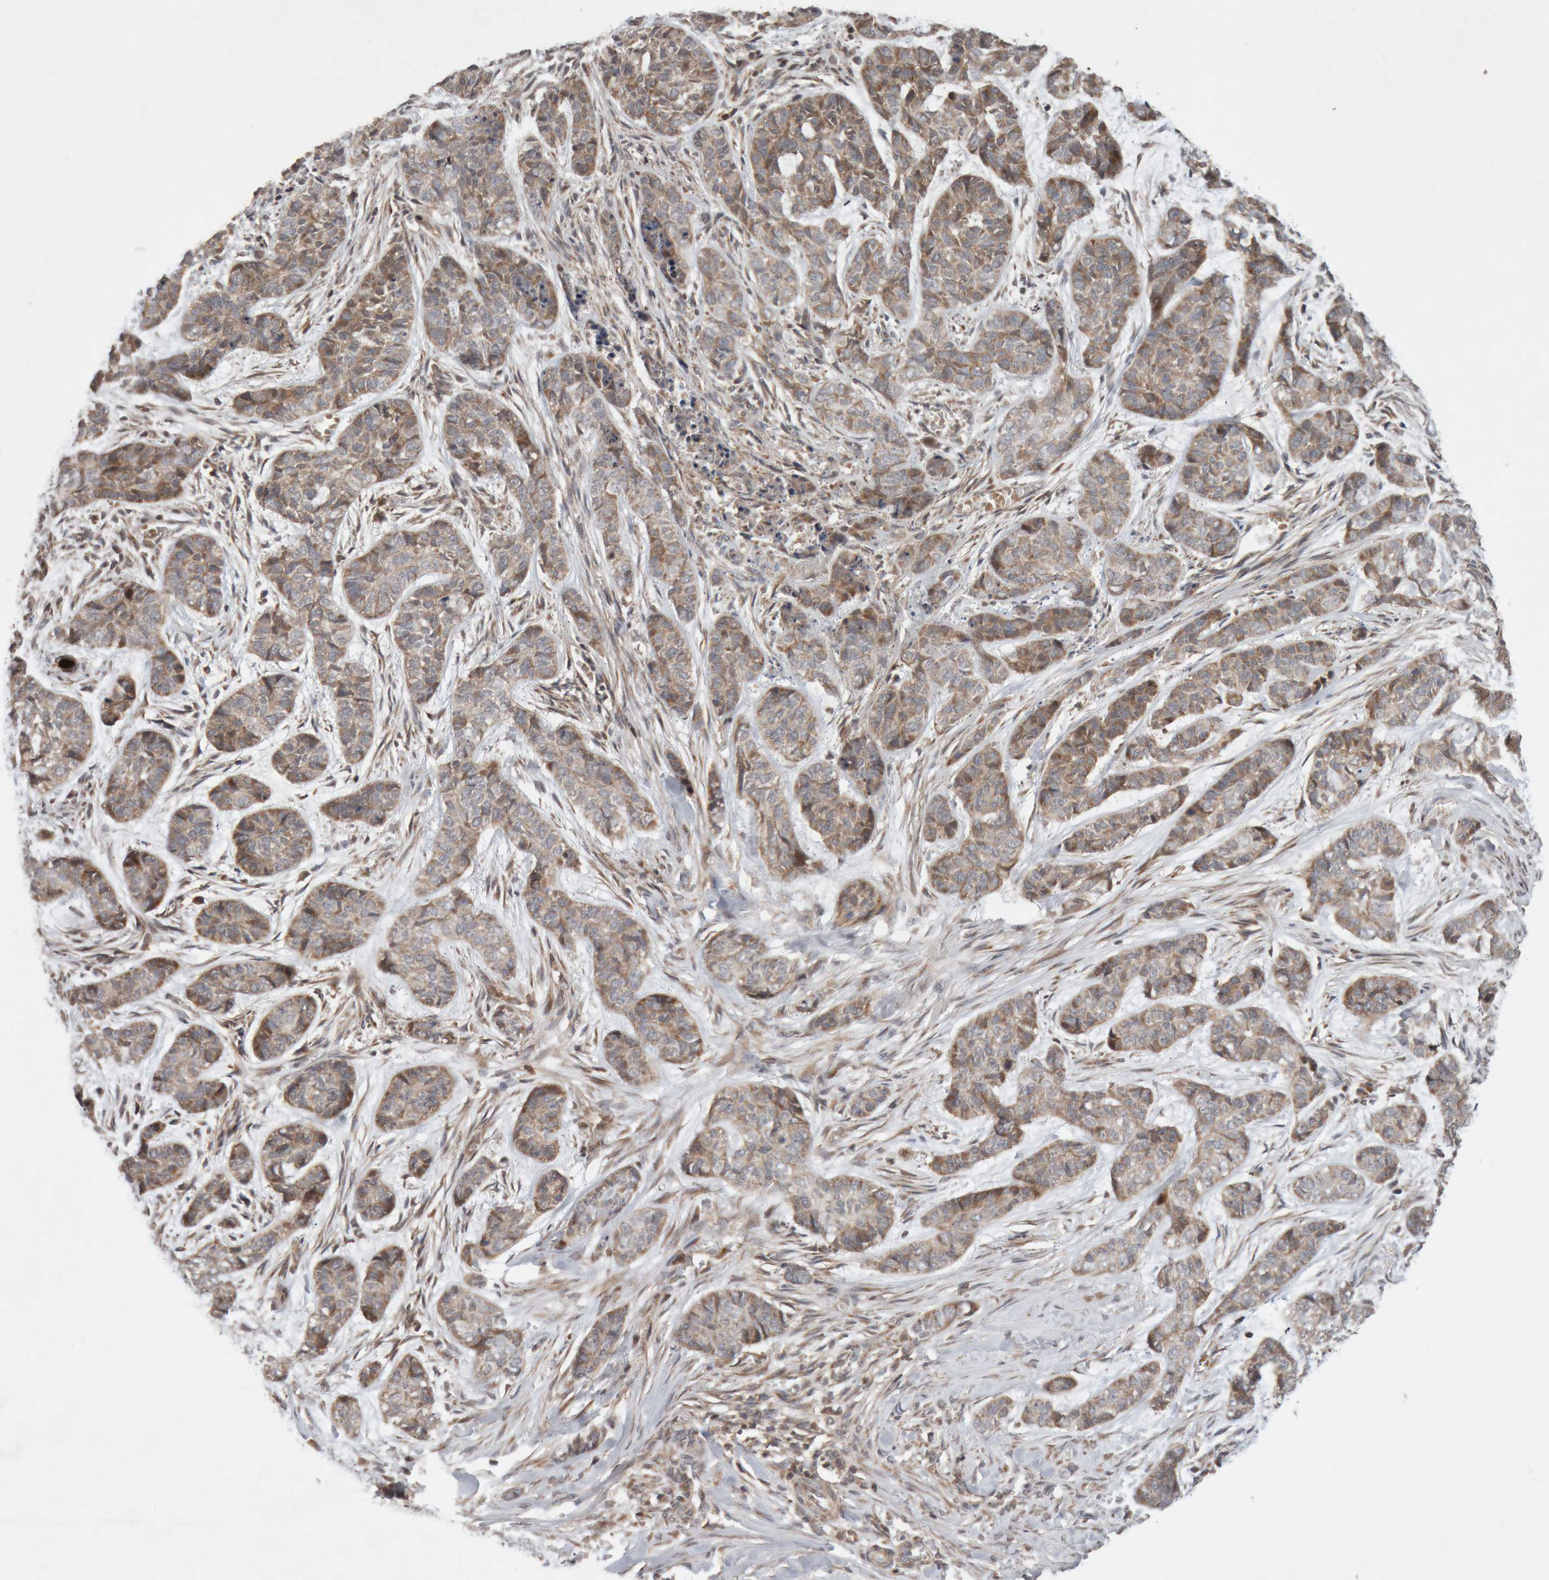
{"staining": {"intensity": "moderate", "quantity": ">75%", "location": "cytoplasmic/membranous"}, "tissue": "skin cancer", "cell_type": "Tumor cells", "image_type": "cancer", "snomed": [{"axis": "morphology", "description": "Basal cell carcinoma"}, {"axis": "topography", "description": "Skin"}], "caption": "The image shows immunohistochemical staining of skin cancer (basal cell carcinoma). There is moderate cytoplasmic/membranous positivity is seen in approximately >75% of tumor cells.", "gene": "KIF21B", "patient": {"sex": "female", "age": 64}}